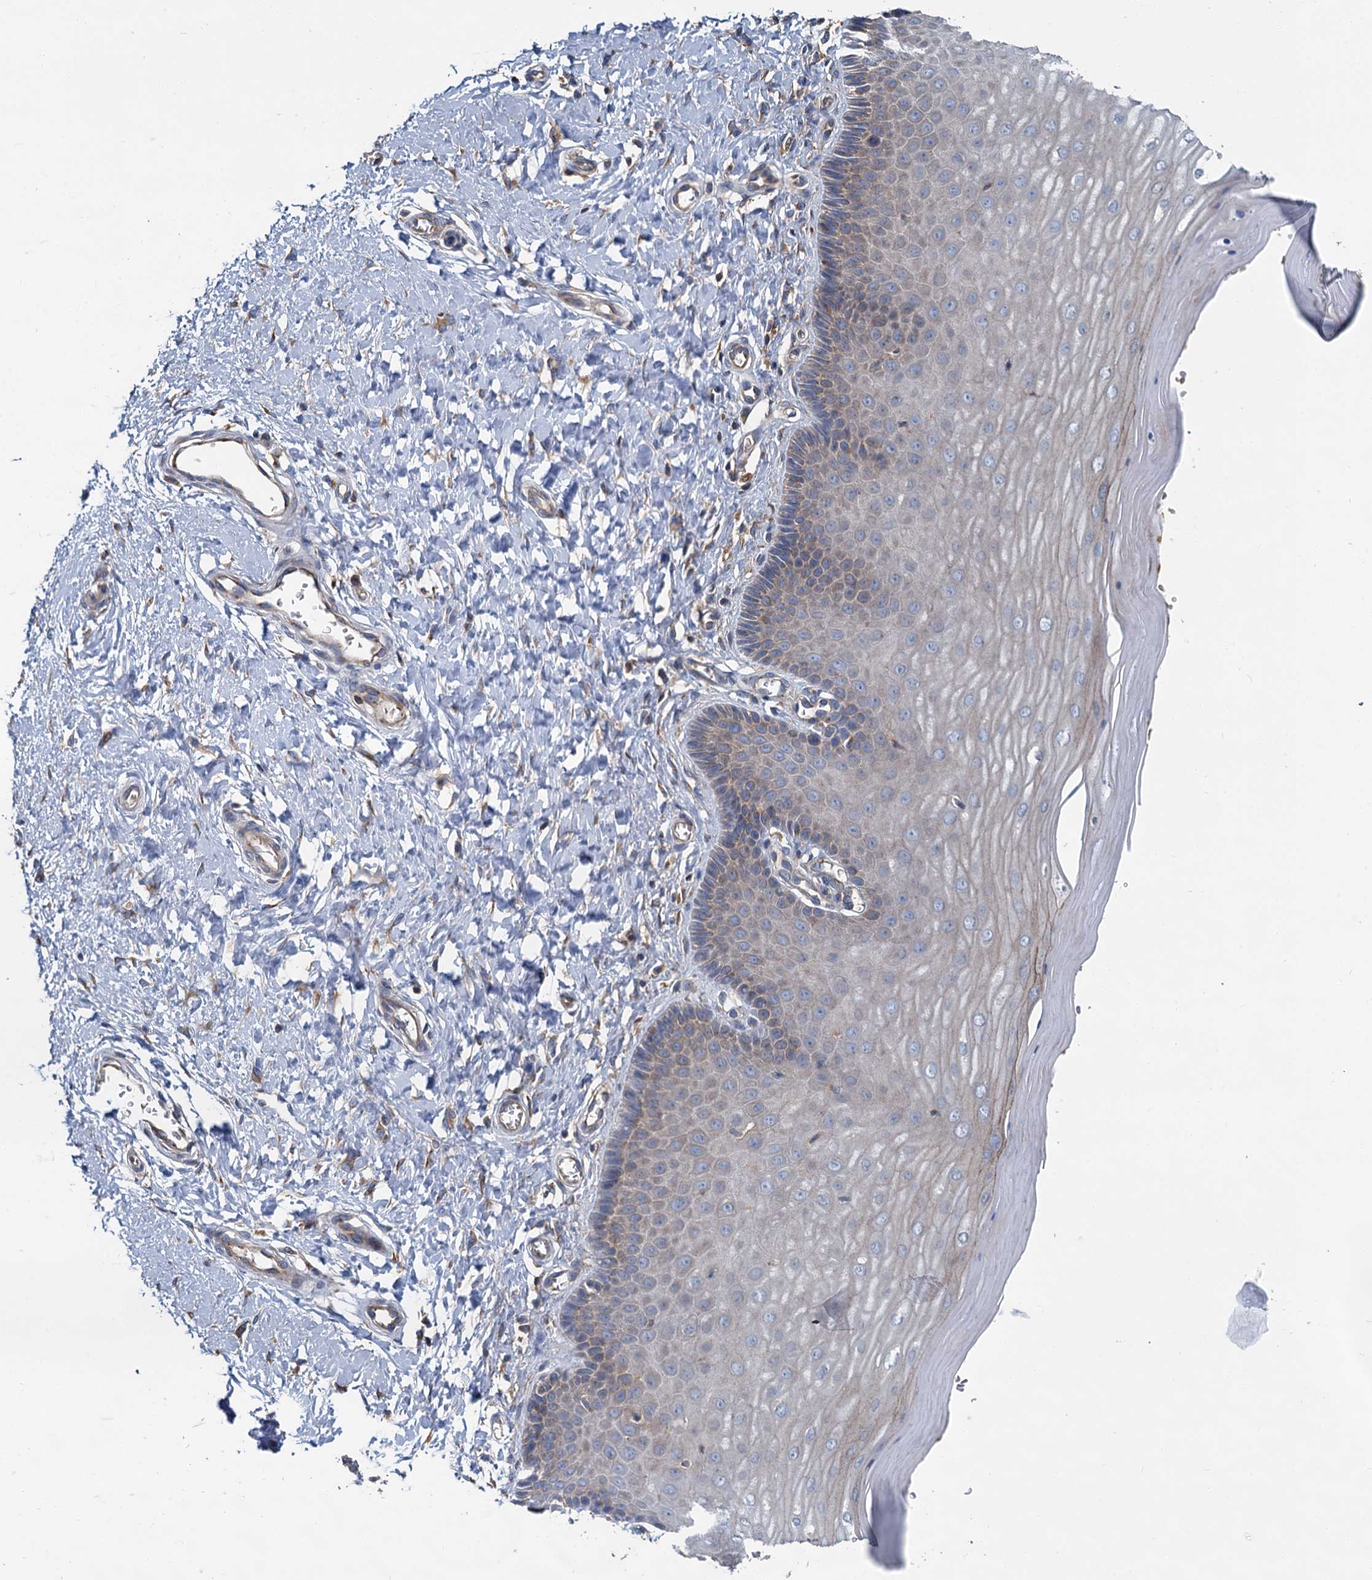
{"staining": {"intensity": "moderate", "quantity": "25%-75%", "location": "cytoplasmic/membranous"}, "tissue": "cervix", "cell_type": "Glandular cells", "image_type": "normal", "snomed": [{"axis": "morphology", "description": "Normal tissue, NOS"}, {"axis": "topography", "description": "Cervix"}], "caption": "High-magnification brightfield microscopy of benign cervix stained with DAB (3,3'-diaminobenzidine) (brown) and counterstained with hematoxylin (blue). glandular cells exhibit moderate cytoplasmic/membranous expression is appreciated in approximately25%-75% of cells. (Brightfield microscopy of DAB IHC at high magnification).", "gene": "PPIP5K1", "patient": {"sex": "female", "age": 55}}